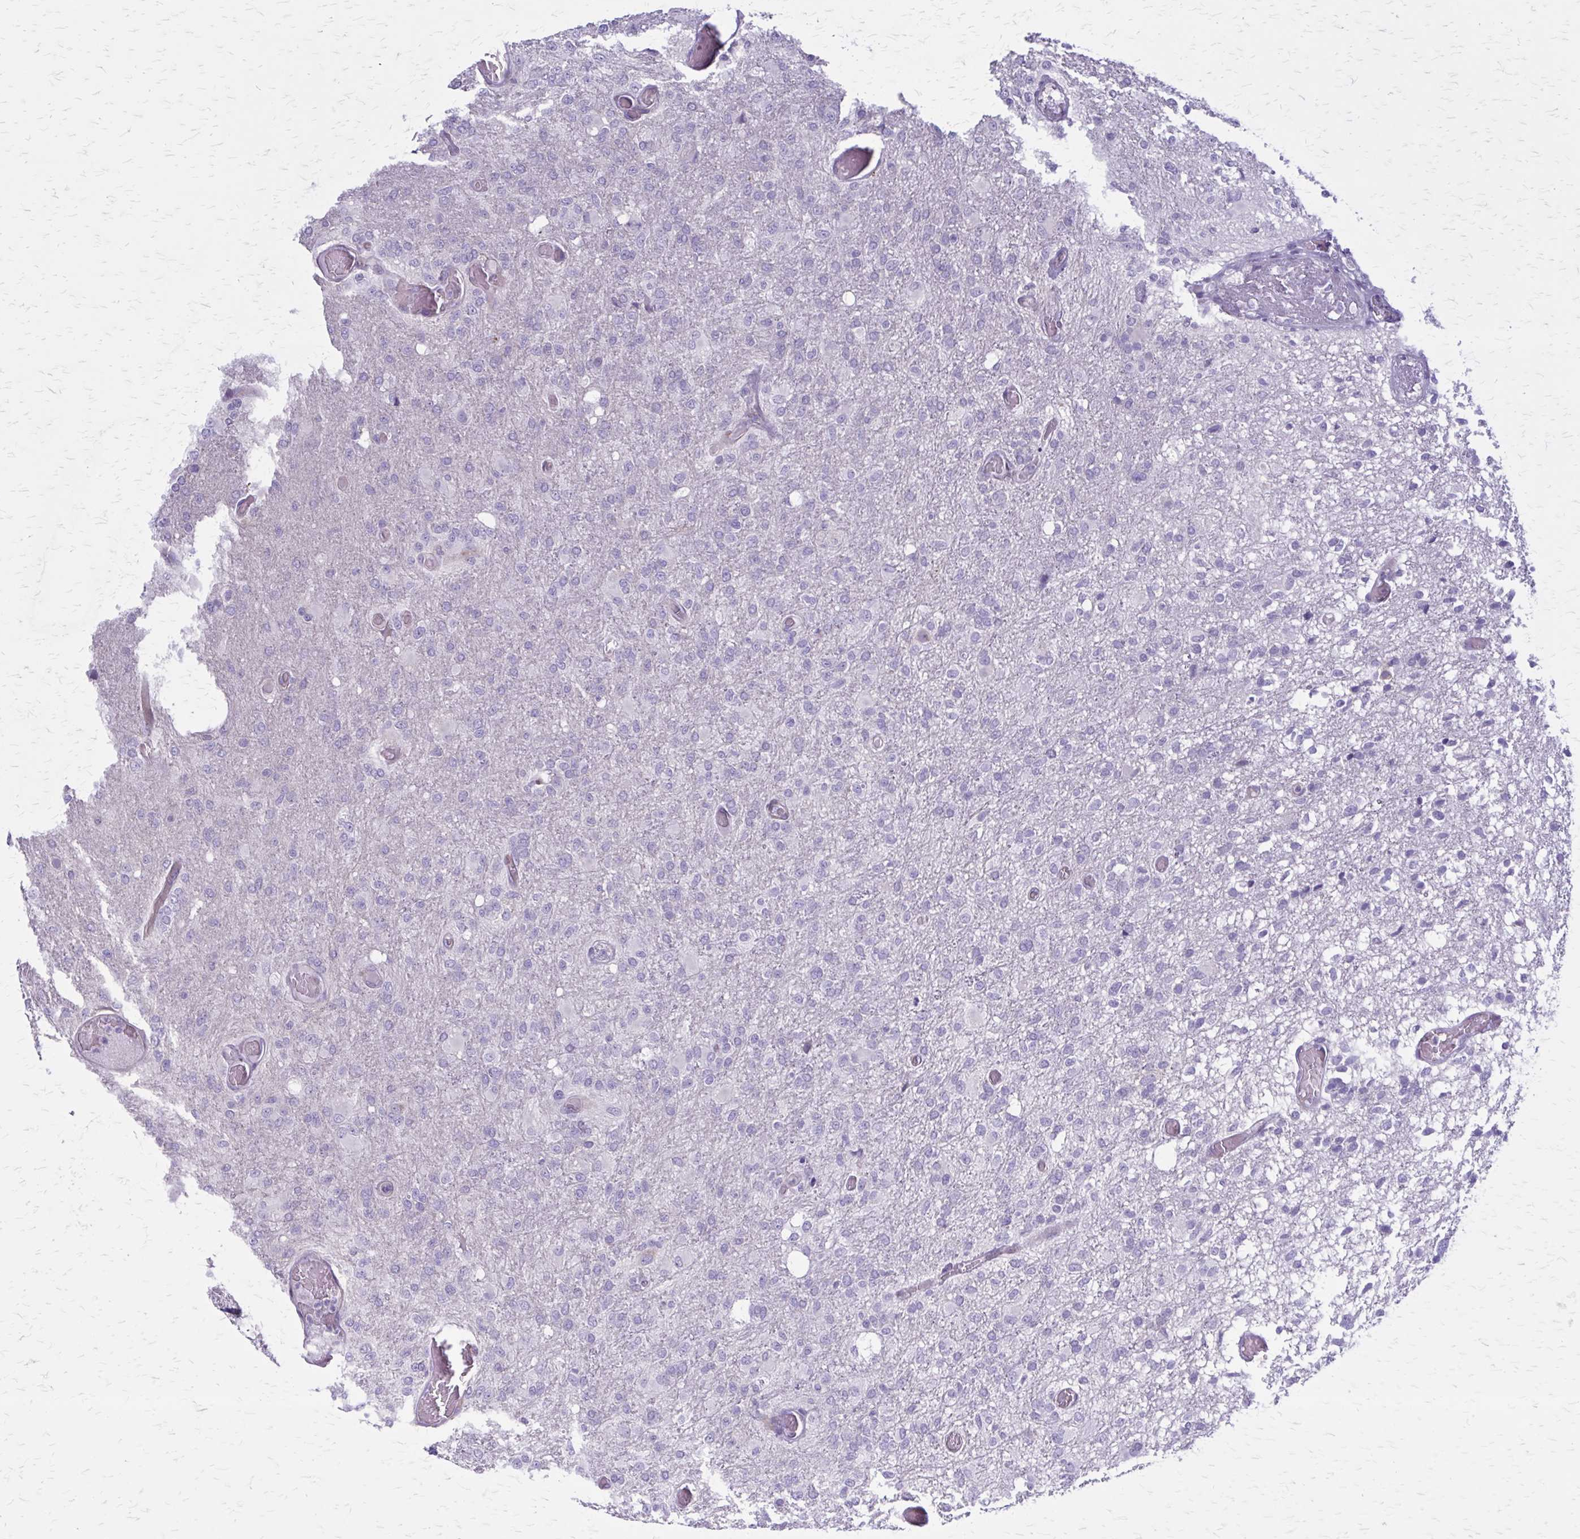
{"staining": {"intensity": "negative", "quantity": "none", "location": "none"}, "tissue": "glioma", "cell_type": "Tumor cells", "image_type": "cancer", "snomed": [{"axis": "morphology", "description": "Glioma, malignant, High grade"}, {"axis": "topography", "description": "Brain"}], "caption": "Image shows no significant protein staining in tumor cells of malignant glioma (high-grade).", "gene": "PITPNM1", "patient": {"sex": "female", "age": 74}}